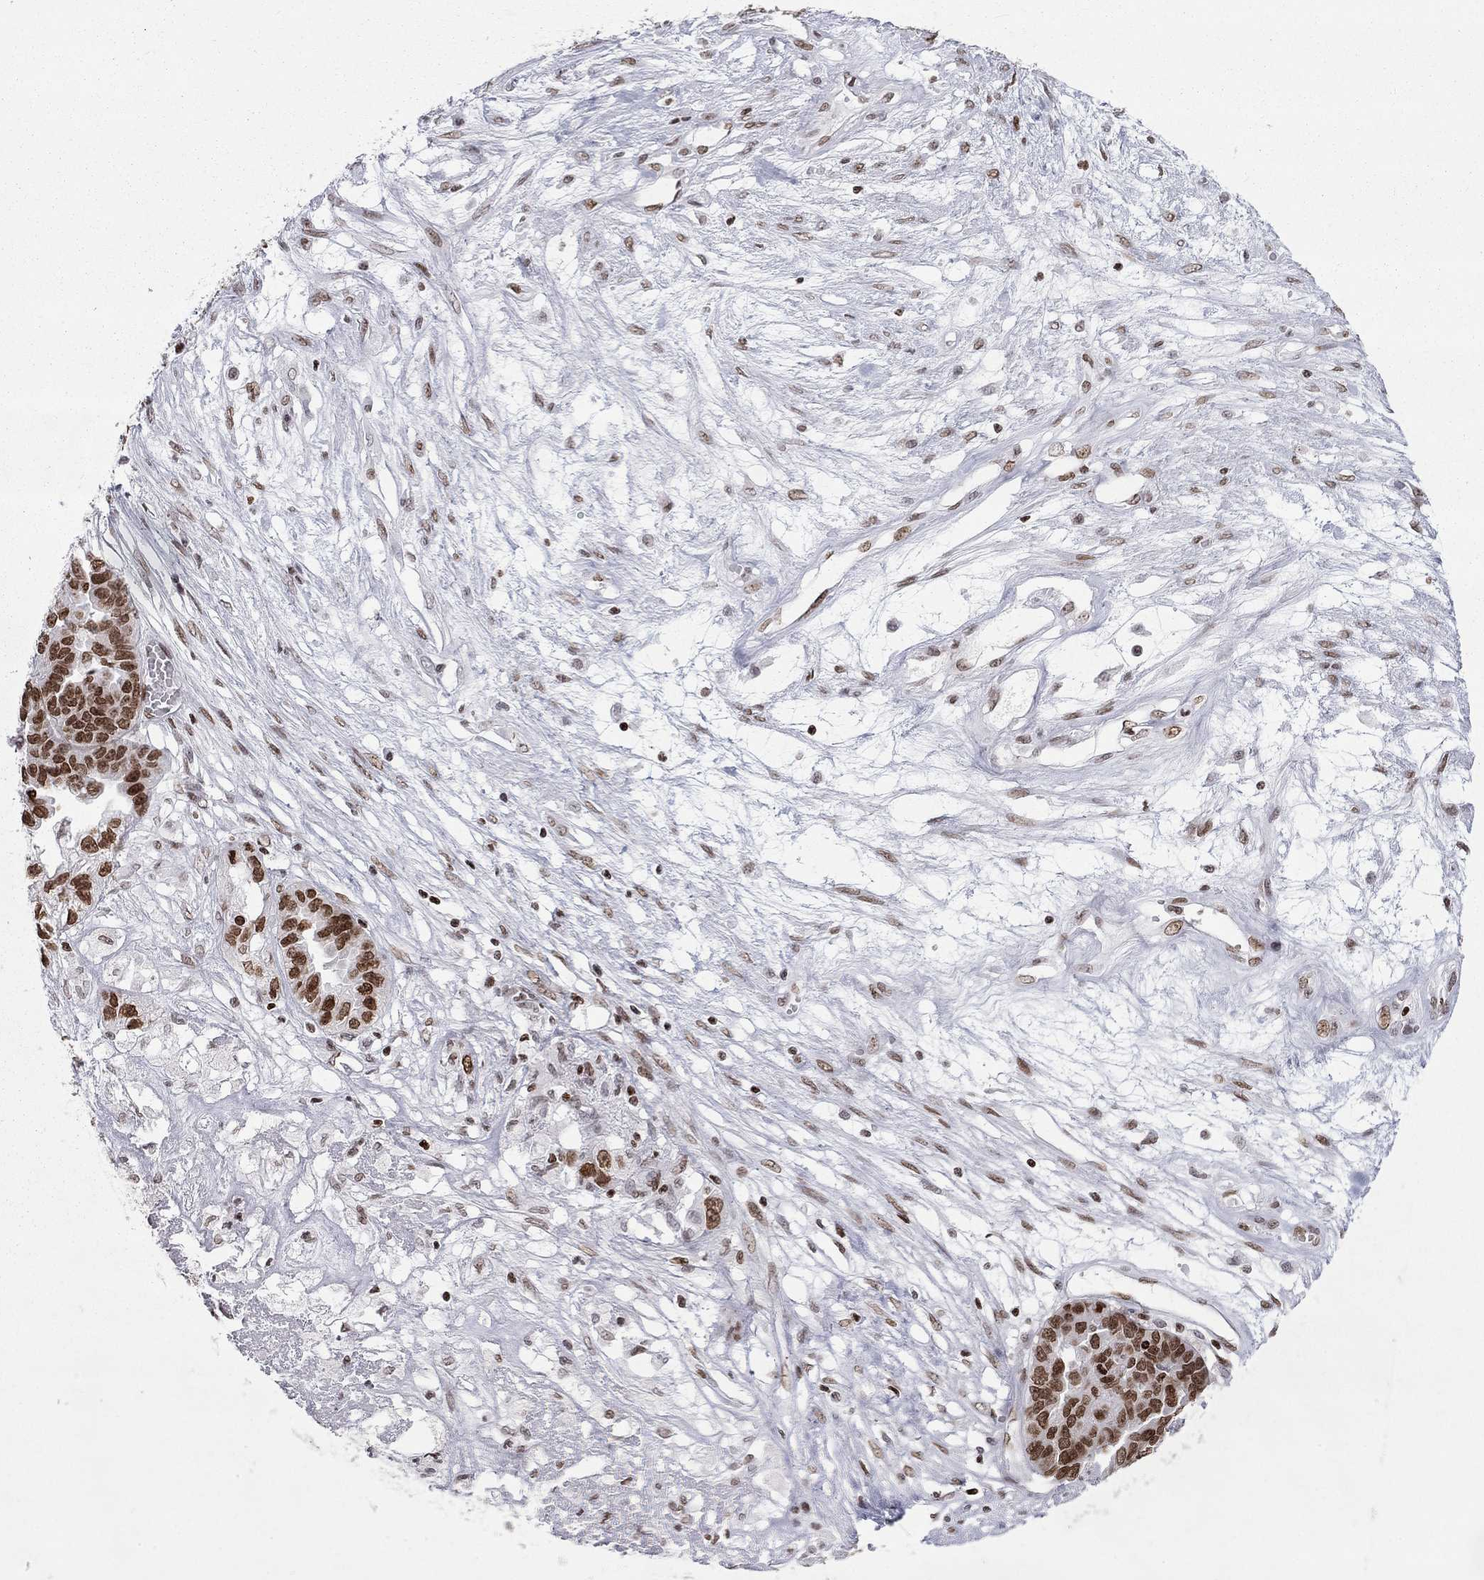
{"staining": {"intensity": "strong", "quantity": ">75%", "location": "nuclear"}, "tissue": "ovarian cancer", "cell_type": "Tumor cells", "image_type": "cancer", "snomed": [{"axis": "morphology", "description": "Cystadenocarcinoma, serous, NOS"}, {"axis": "topography", "description": "Ovary"}], "caption": "Immunohistochemistry (DAB) staining of serous cystadenocarcinoma (ovarian) shows strong nuclear protein expression in approximately >75% of tumor cells.", "gene": "H2AX", "patient": {"sex": "female", "age": 87}}